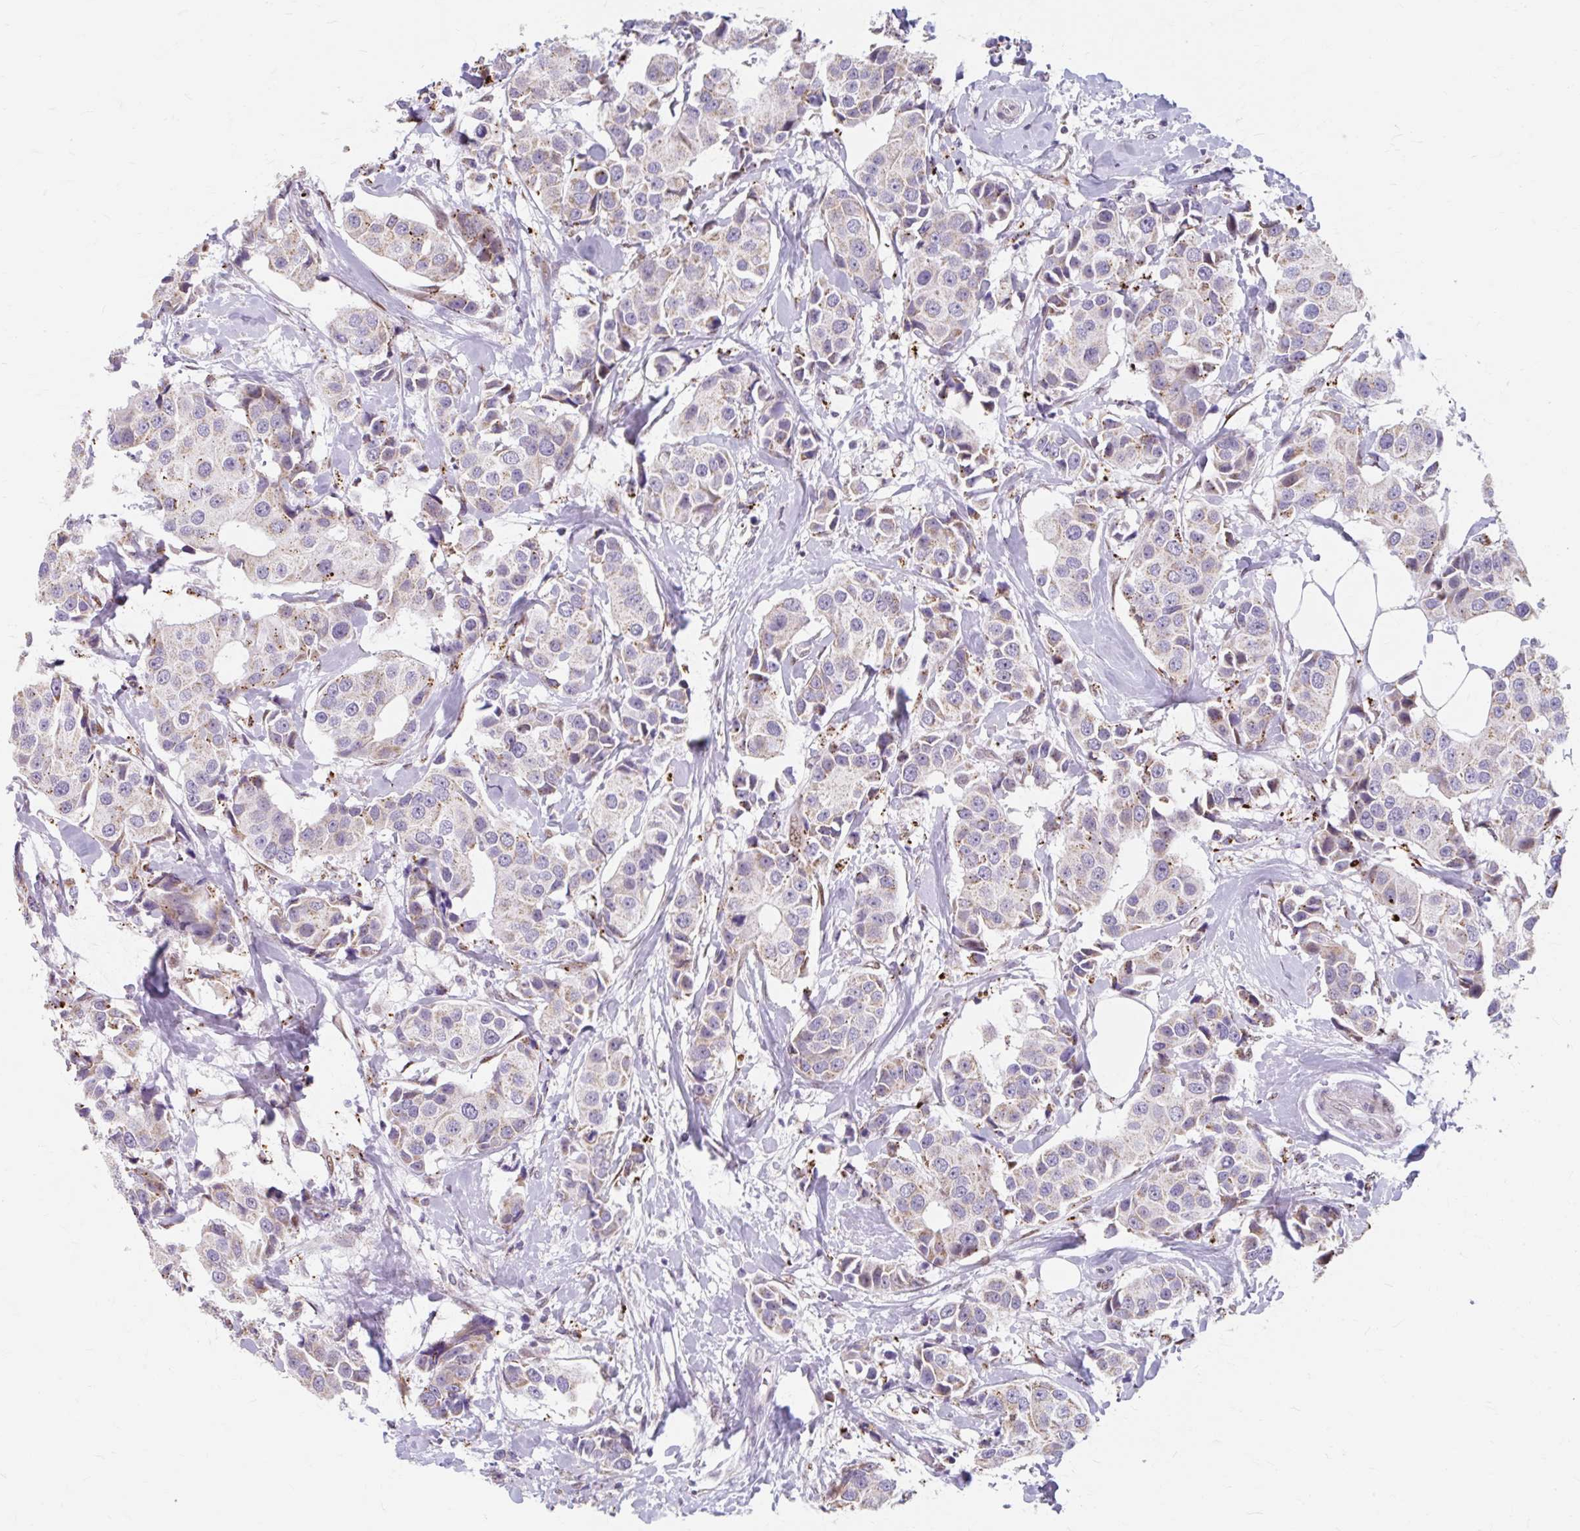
{"staining": {"intensity": "weak", "quantity": "25%-75%", "location": "cytoplasmic/membranous"}, "tissue": "breast cancer", "cell_type": "Tumor cells", "image_type": "cancer", "snomed": [{"axis": "morphology", "description": "Normal tissue, NOS"}, {"axis": "morphology", "description": "Duct carcinoma"}, {"axis": "topography", "description": "Breast"}], "caption": "Breast cancer (infiltrating ductal carcinoma) stained with a protein marker reveals weak staining in tumor cells.", "gene": "BEAN1", "patient": {"sex": "female", "age": 39}}